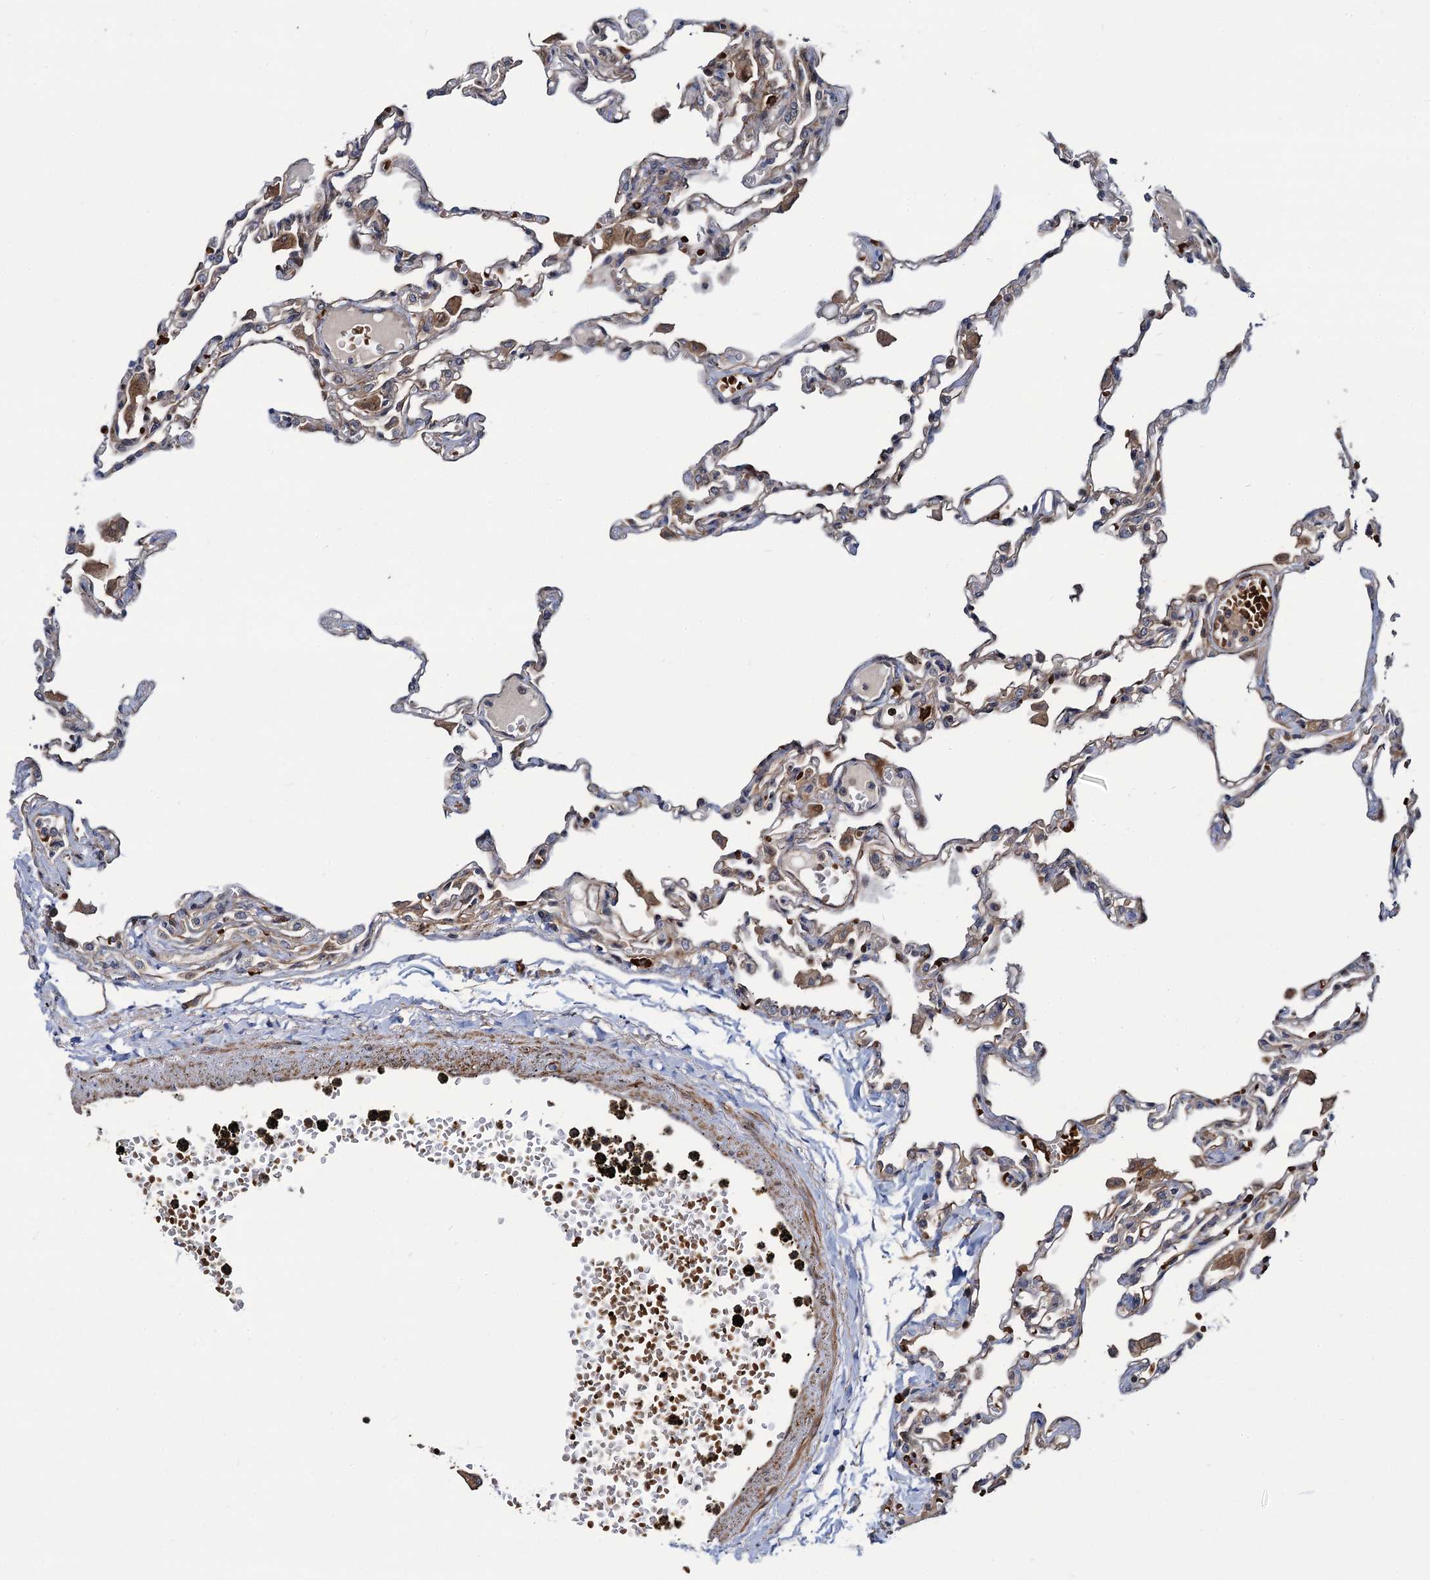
{"staining": {"intensity": "weak", "quantity": "25%-75%", "location": "cytoplasmic/membranous"}, "tissue": "lung", "cell_type": "Alveolar cells", "image_type": "normal", "snomed": [{"axis": "morphology", "description": "Normal tissue, NOS"}, {"axis": "topography", "description": "Bronchus"}, {"axis": "topography", "description": "Lung"}], "caption": "A low amount of weak cytoplasmic/membranous positivity is appreciated in about 25%-75% of alveolar cells in normal lung.", "gene": "KXD1", "patient": {"sex": "female", "age": 49}}